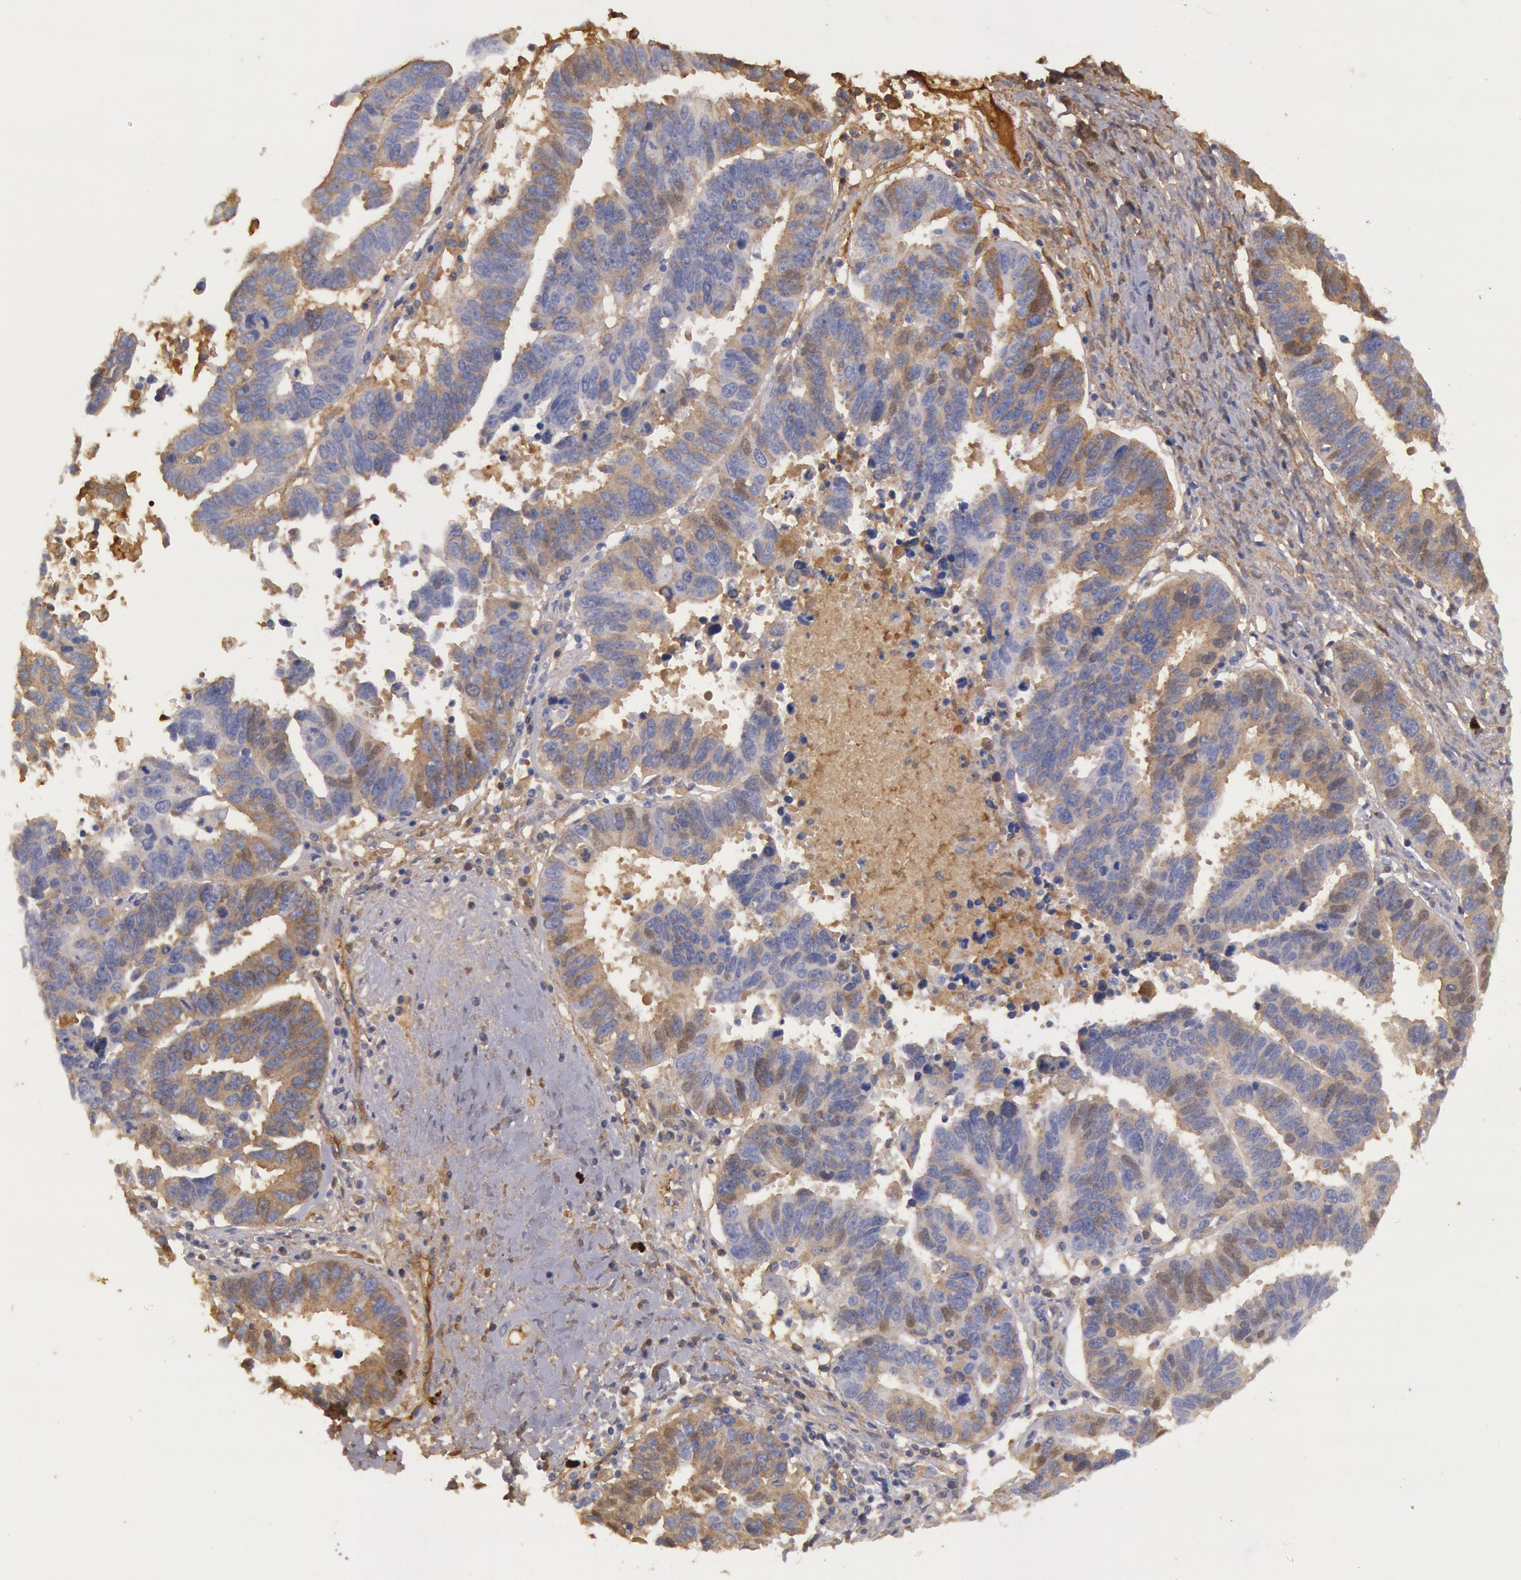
{"staining": {"intensity": "moderate", "quantity": "25%-75%", "location": "cytoplasmic/membranous"}, "tissue": "ovarian cancer", "cell_type": "Tumor cells", "image_type": "cancer", "snomed": [{"axis": "morphology", "description": "Carcinoma, endometroid"}, {"axis": "morphology", "description": "Cystadenocarcinoma, serous, NOS"}, {"axis": "topography", "description": "Ovary"}], "caption": "A high-resolution histopathology image shows IHC staining of serous cystadenocarcinoma (ovarian), which shows moderate cytoplasmic/membranous positivity in approximately 25%-75% of tumor cells.", "gene": "IGHA1", "patient": {"sex": "female", "age": 45}}